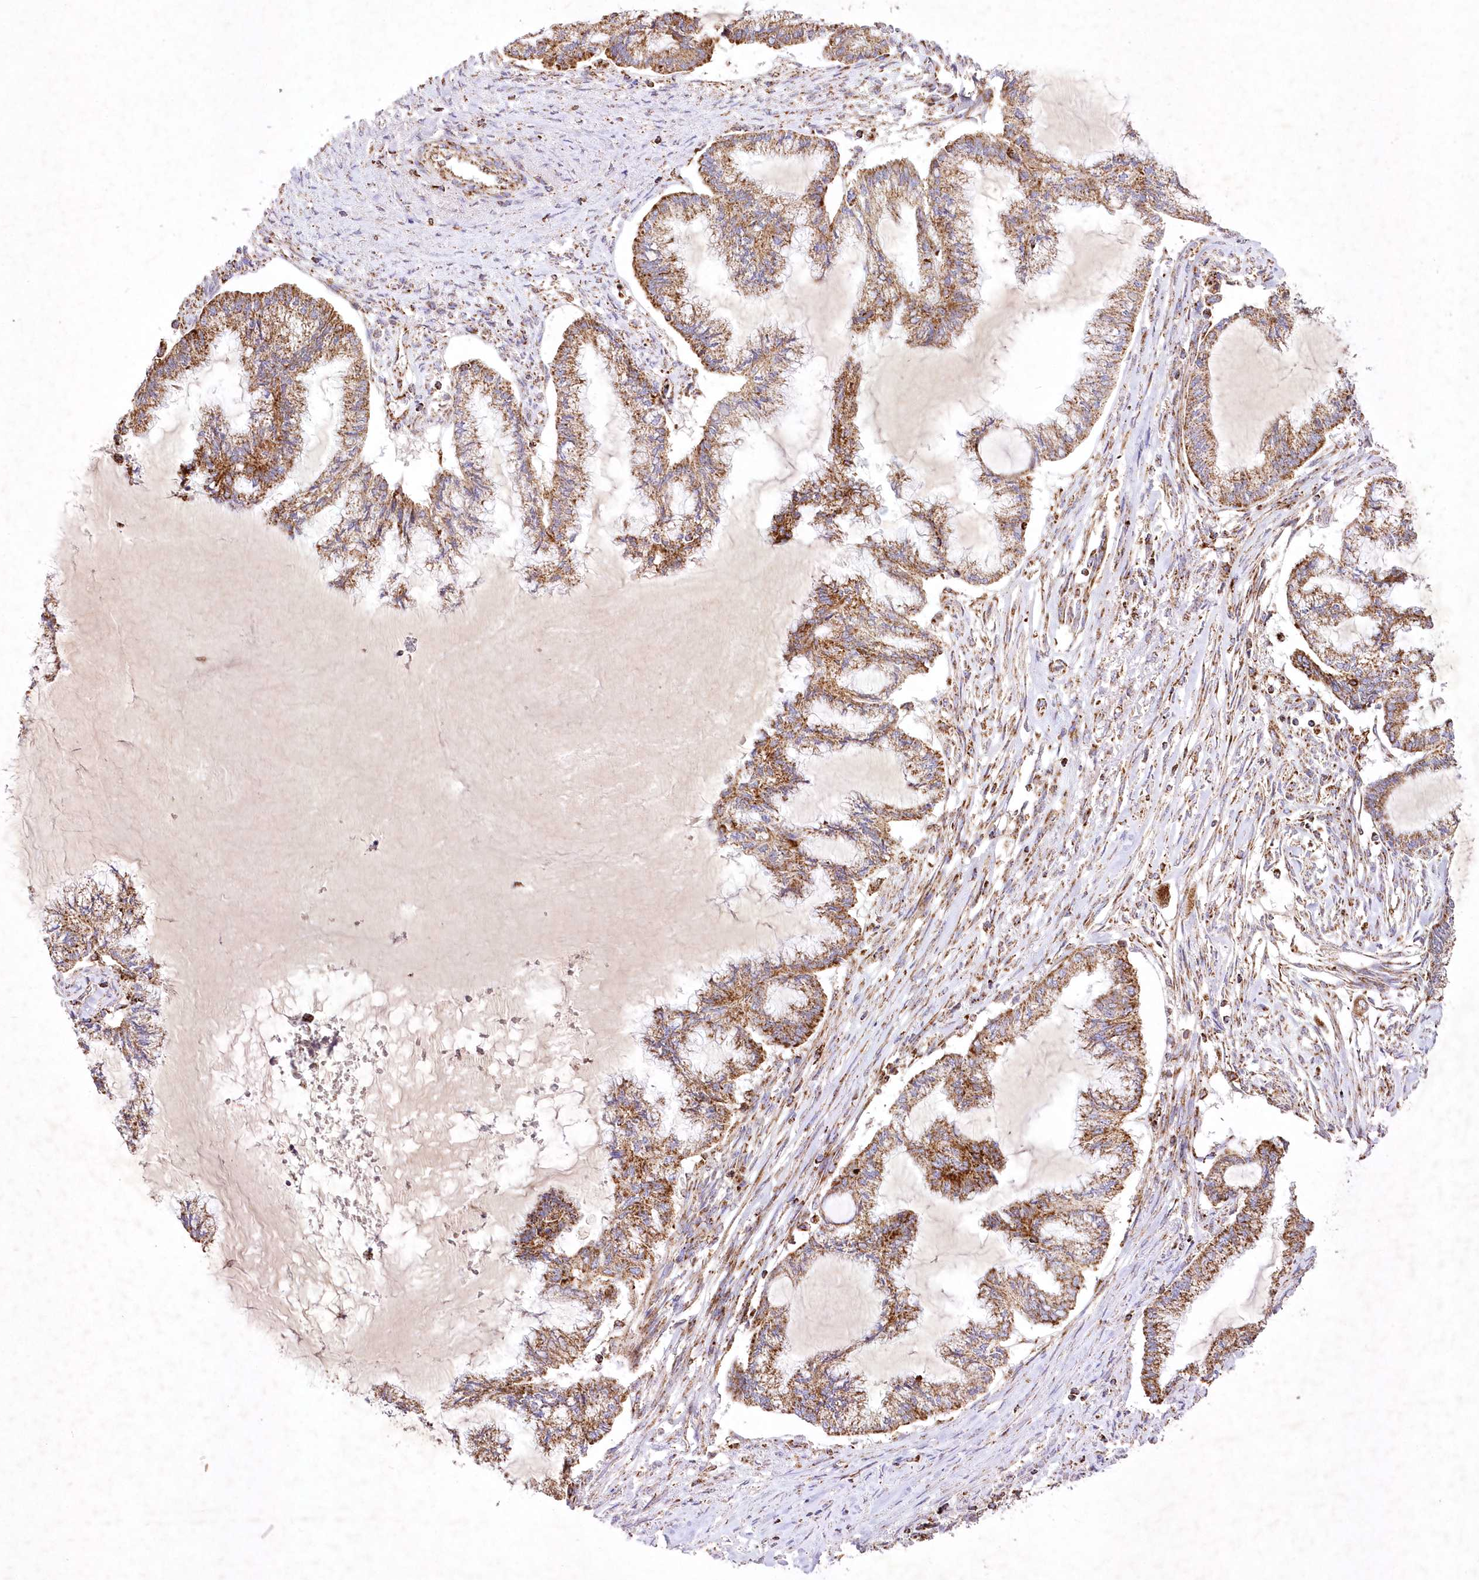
{"staining": {"intensity": "moderate", "quantity": ">75%", "location": "cytoplasmic/membranous"}, "tissue": "endometrial cancer", "cell_type": "Tumor cells", "image_type": "cancer", "snomed": [{"axis": "morphology", "description": "Adenocarcinoma, NOS"}, {"axis": "topography", "description": "Endometrium"}], "caption": "Immunohistochemical staining of human endometrial cancer shows medium levels of moderate cytoplasmic/membranous protein positivity in about >75% of tumor cells. (Stains: DAB (3,3'-diaminobenzidine) in brown, nuclei in blue, Microscopy: brightfield microscopy at high magnification).", "gene": "ASNSD1", "patient": {"sex": "female", "age": 86}}